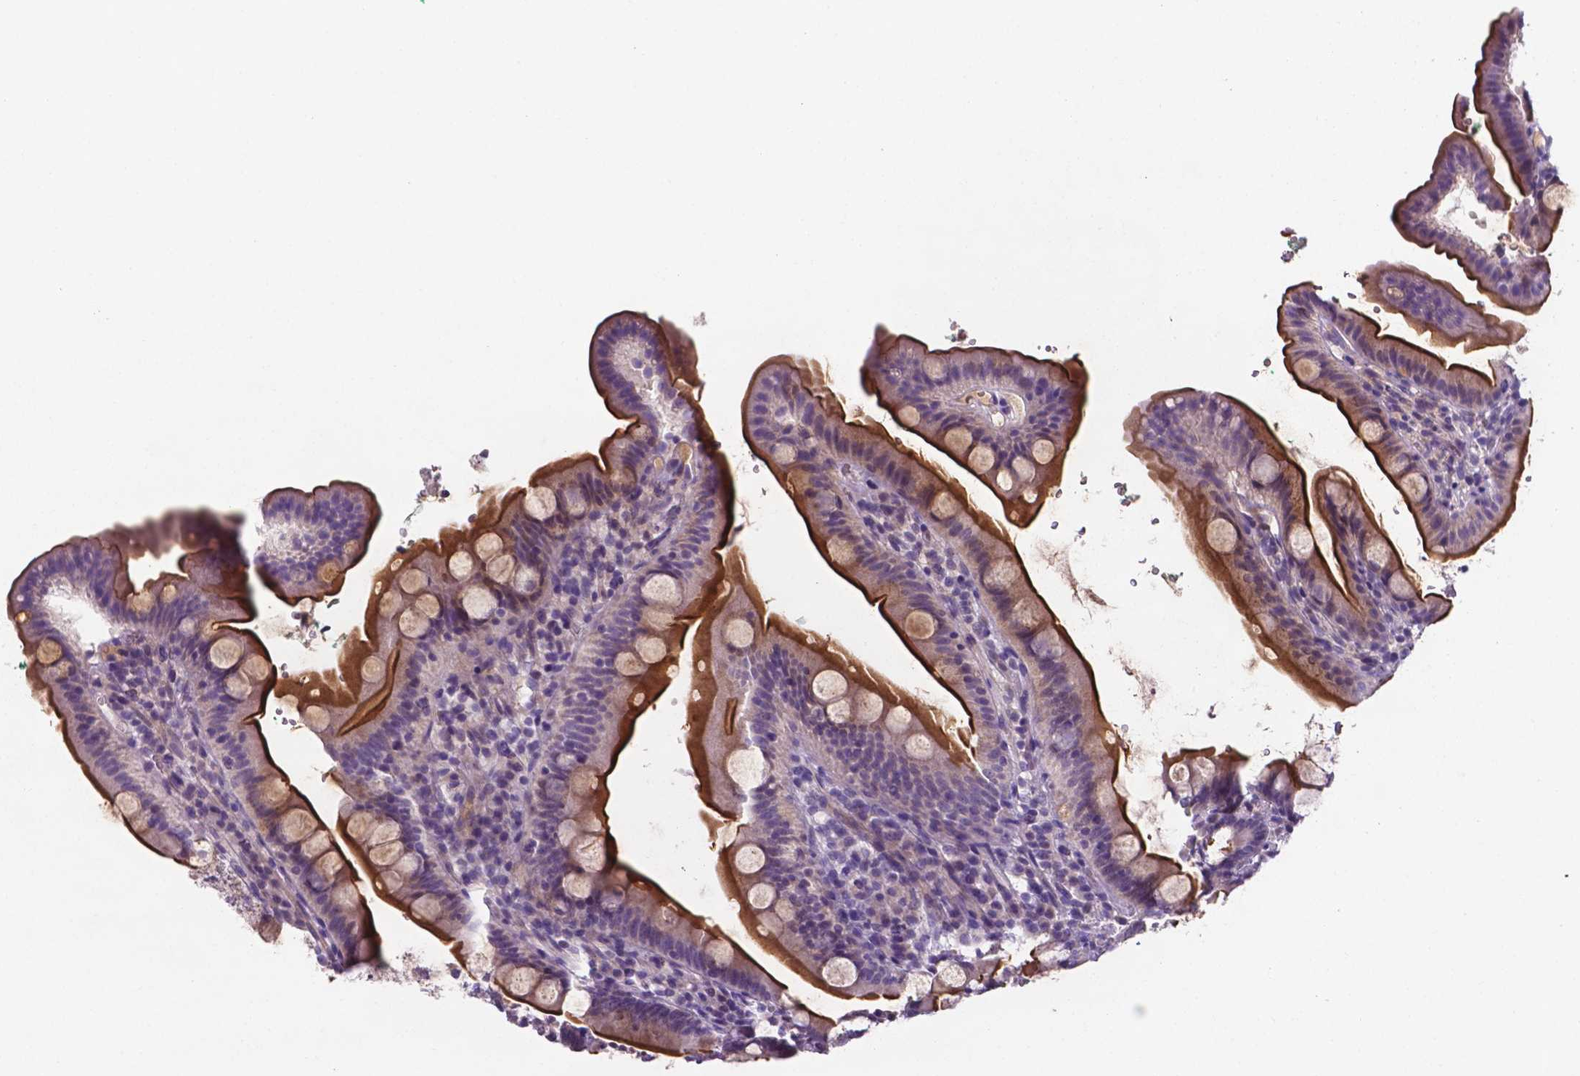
{"staining": {"intensity": "strong", "quantity": ">75%", "location": "cytoplasmic/membranous"}, "tissue": "duodenum", "cell_type": "Glandular cells", "image_type": "normal", "snomed": [{"axis": "morphology", "description": "Normal tissue, NOS"}, {"axis": "topography", "description": "Duodenum"}], "caption": "IHC (DAB (3,3'-diaminobenzidine)) staining of normal human duodenum shows strong cytoplasmic/membranous protein positivity in approximately >75% of glandular cells. (Stains: DAB in brown, nuclei in blue, Microscopy: brightfield microscopy at high magnification).", "gene": "TM4SF20", "patient": {"sex": "female", "age": 67}}